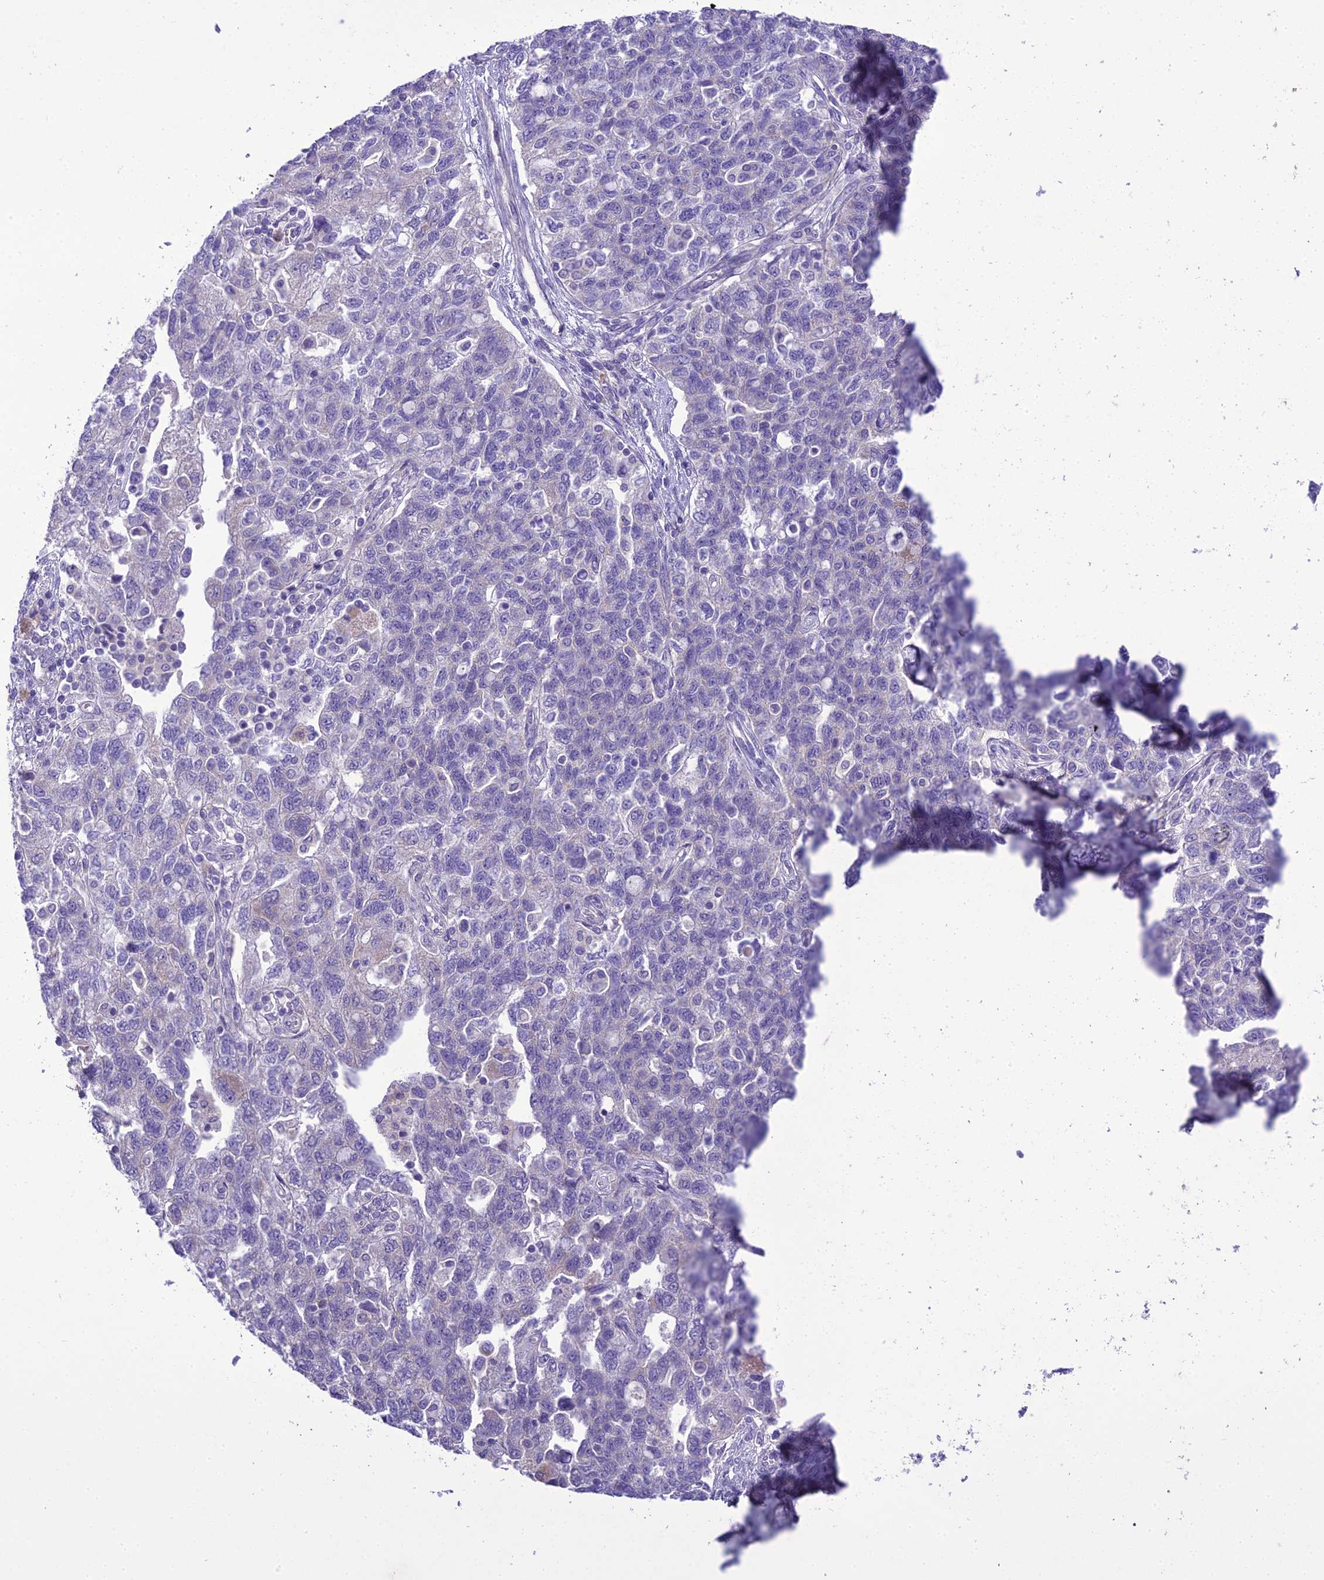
{"staining": {"intensity": "negative", "quantity": "none", "location": "none"}, "tissue": "ovarian cancer", "cell_type": "Tumor cells", "image_type": "cancer", "snomed": [{"axis": "morphology", "description": "Carcinoma, NOS"}, {"axis": "morphology", "description": "Cystadenocarcinoma, serous, NOS"}, {"axis": "topography", "description": "Ovary"}], "caption": "Immunohistochemistry (IHC) photomicrograph of ovarian cancer (serous cystadenocarcinoma) stained for a protein (brown), which shows no staining in tumor cells.", "gene": "SCRT1", "patient": {"sex": "female", "age": 69}}